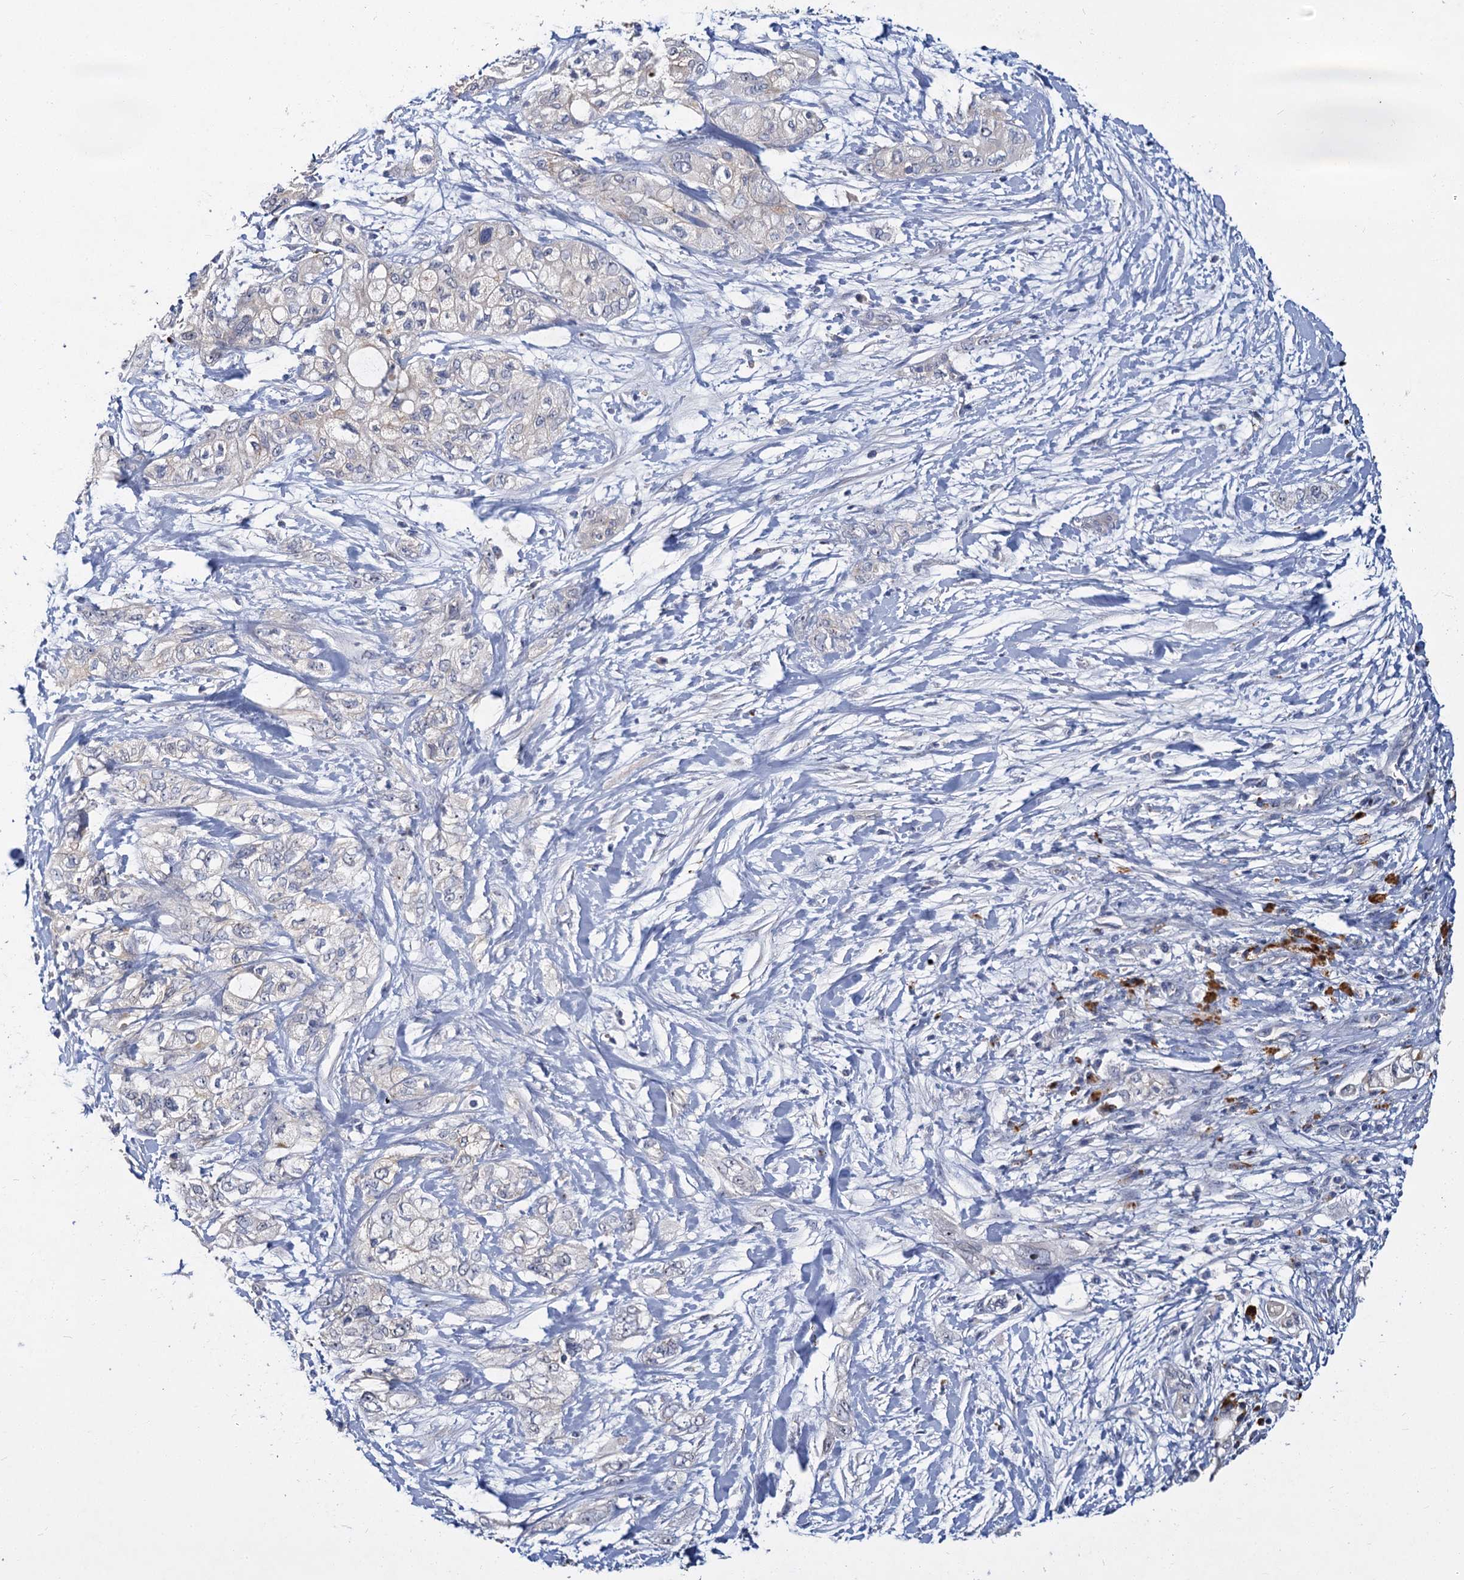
{"staining": {"intensity": "negative", "quantity": "none", "location": "none"}, "tissue": "pancreatic cancer", "cell_type": "Tumor cells", "image_type": "cancer", "snomed": [{"axis": "morphology", "description": "Adenocarcinoma, NOS"}, {"axis": "topography", "description": "Pancreas"}], "caption": "Protein analysis of adenocarcinoma (pancreatic) exhibits no significant staining in tumor cells.", "gene": "ATP9A", "patient": {"sex": "male", "age": 70}}